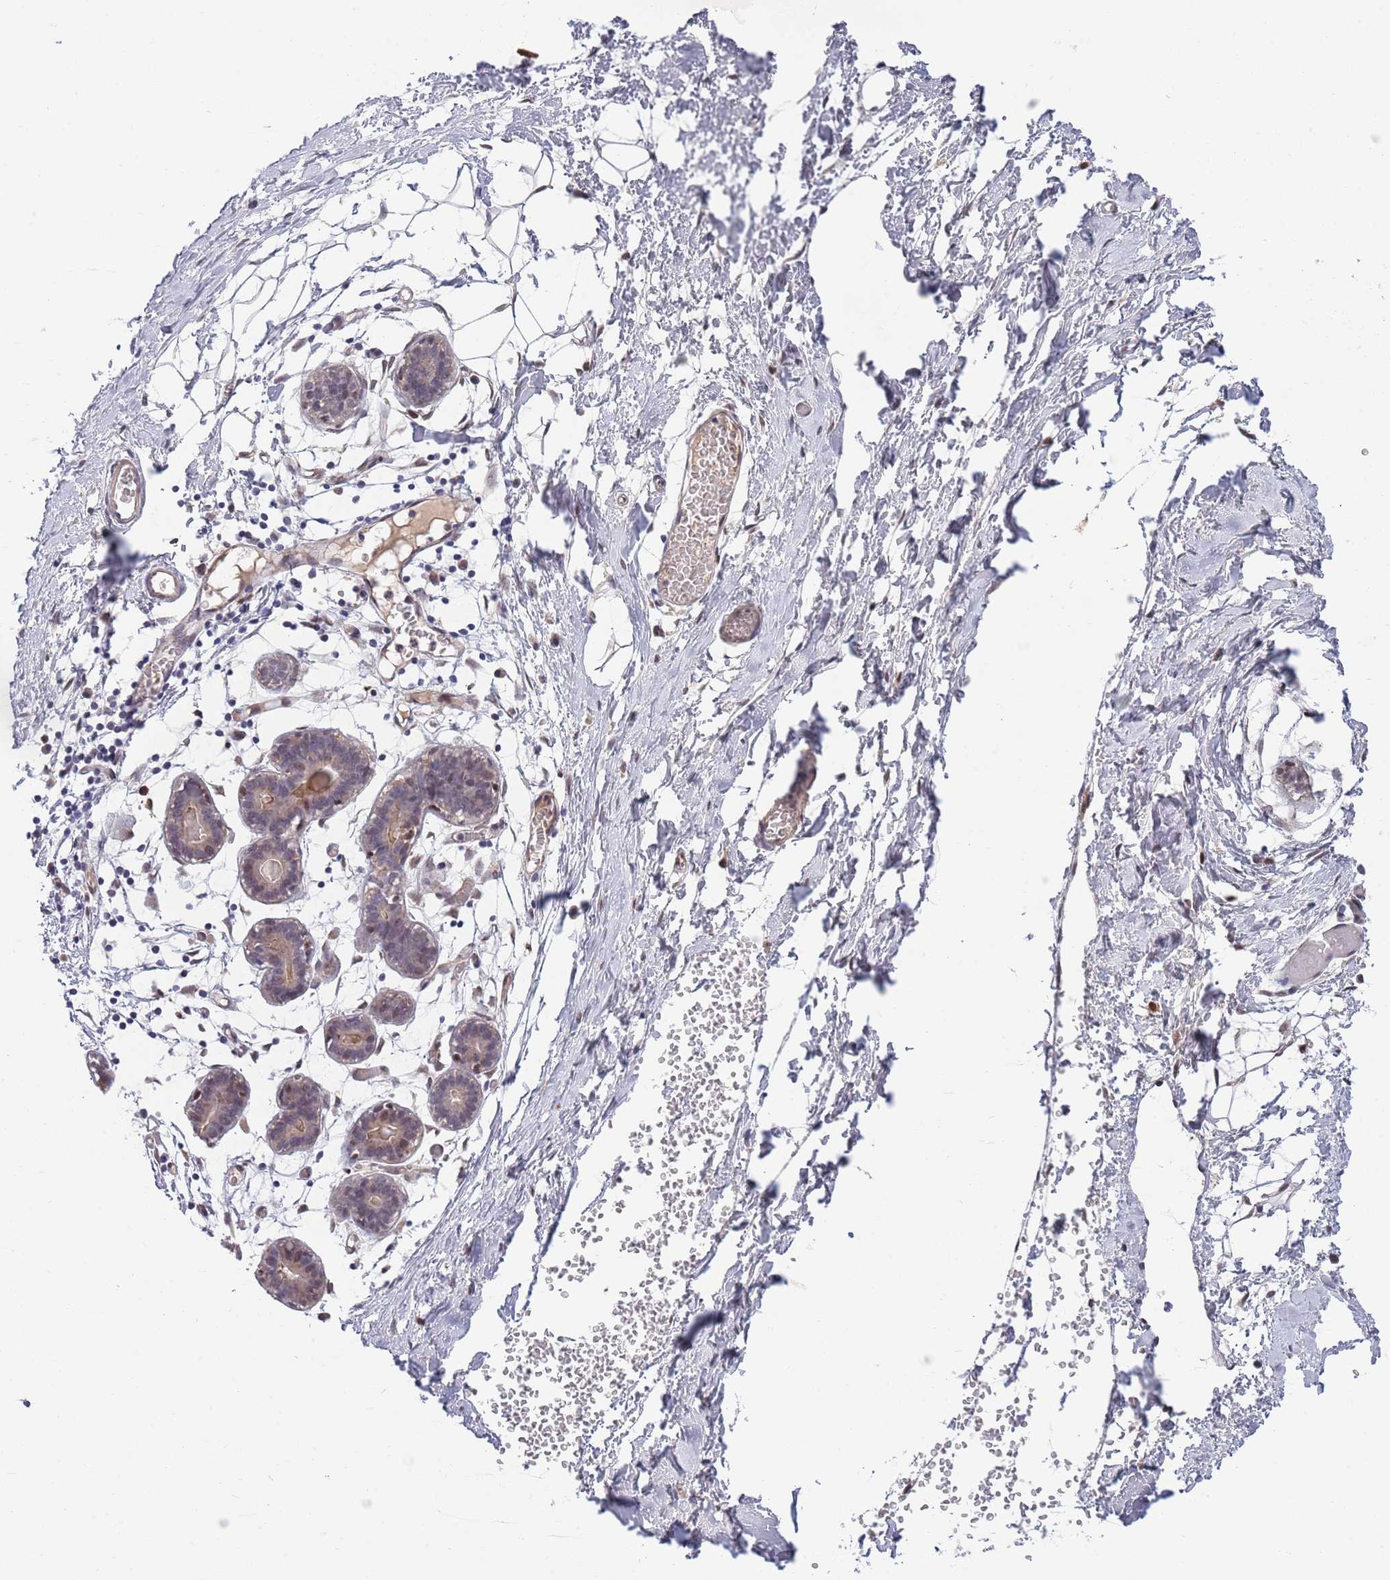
{"staining": {"intensity": "negative", "quantity": "none", "location": "none"}, "tissue": "breast", "cell_type": "Adipocytes", "image_type": "normal", "snomed": [{"axis": "morphology", "description": "Normal tissue, NOS"}, {"axis": "topography", "description": "Breast"}], "caption": "Adipocytes show no significant expression in normal breast. (DAB IHC, high magnification).", "gene": "NLRP6", "patient": {"sex": "female", "age": 27}}